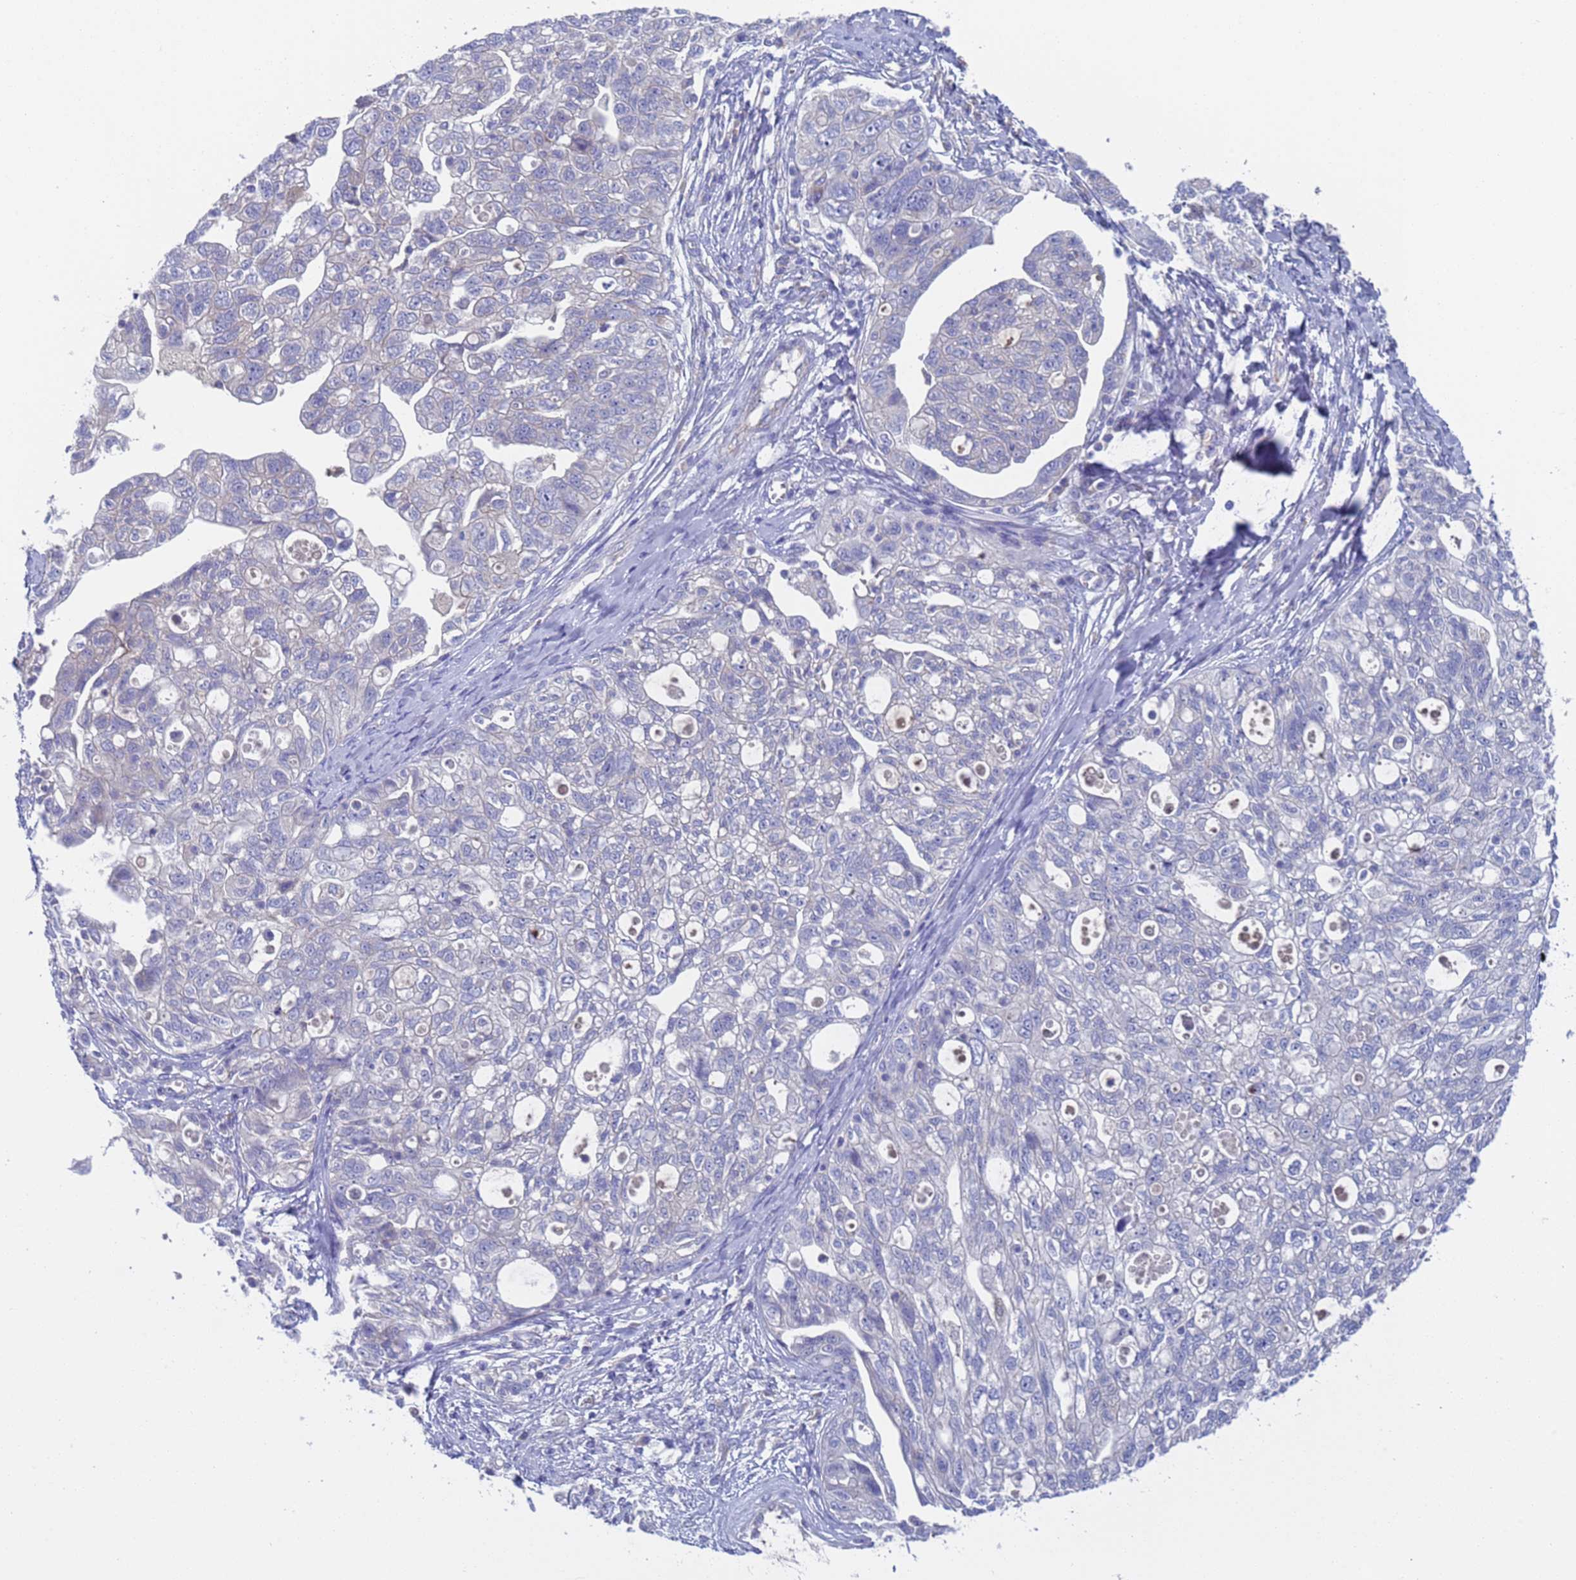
{"staining": {"intensity": "negative", "quantity": "none", "location": "none"}, "tissue": "ovarian cancer", "cell_type": "Tumor cells", "image_type": "cancer", "snomed": [{"axis": "morphology", "description": "Carcinoma, NOS"}, {"axis": "morphology", "description": "Cystadenocarcinoma, serous, NOS"}, {"axis": "topography", "description": "Ovary"}], "caption": "A micrograph of human ovarian cancer is negative for staining in tumor cells. (Brightfield microscopy of DAB IHC at high magnification).", "gene": "PET117", "patient": {"sex": "female", "age": 69}}